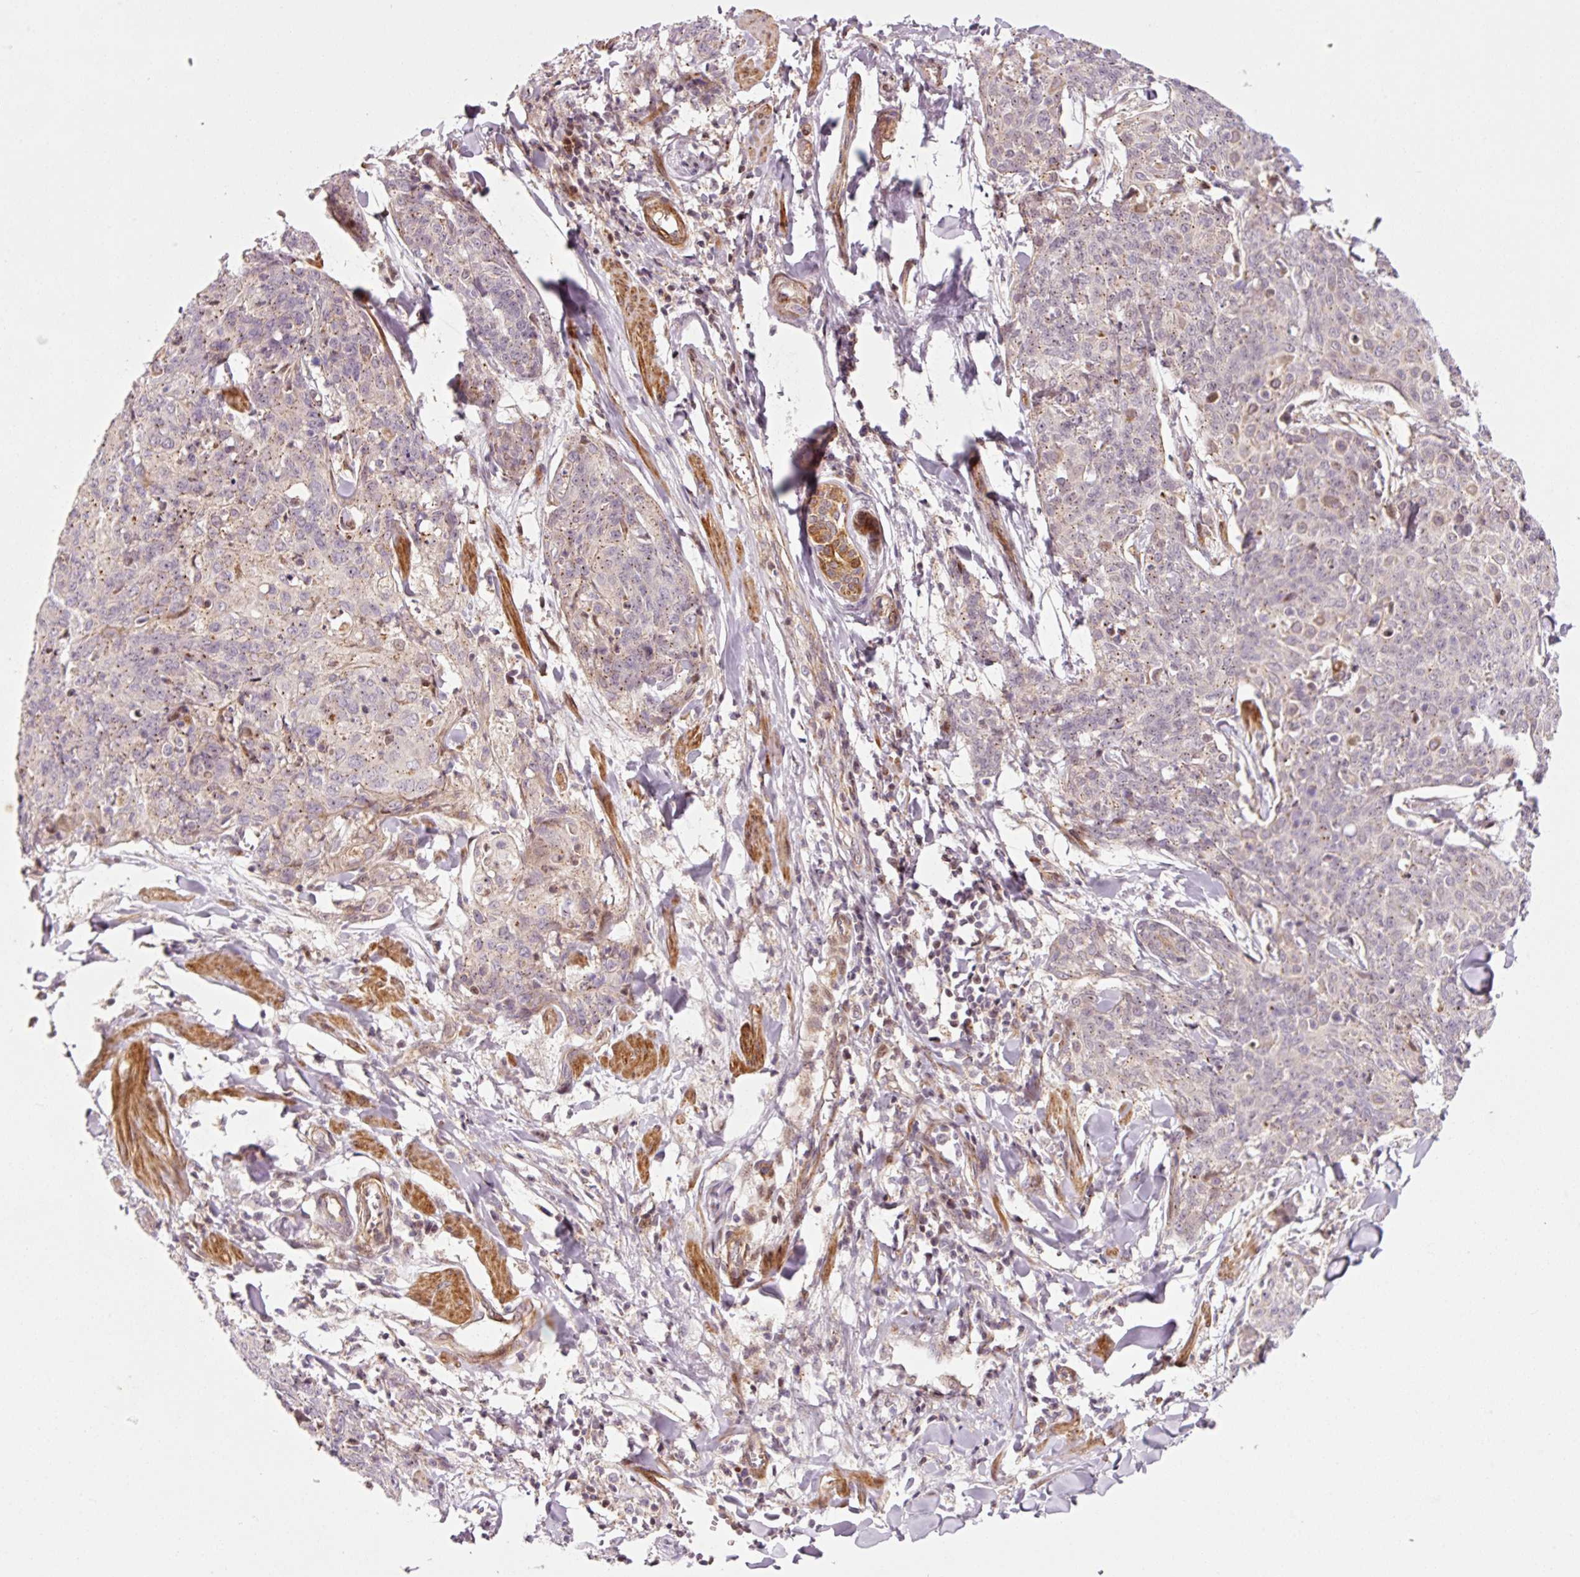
{"staining": {"intensity": "negative", "quantity": "none", "location": "none"}, "tissue": "skin cancer", "cell_type": "Tumor cells", "image_type": "cancer", "snomed": [{"axis": "morphology", "description": "Squamous cell carcinoma, NOS"}, {"axis": "topography", "description": "Skin"}, {"axis": "topography", "description": "Vulva"}], "caption": "This is an IHC micrograph of human skin cancer (squamous cell carcinoma). There is no expression in tumor cells.", "gene": "ANKRD20A1", "patient": {"sex": "female", "age": 85}}